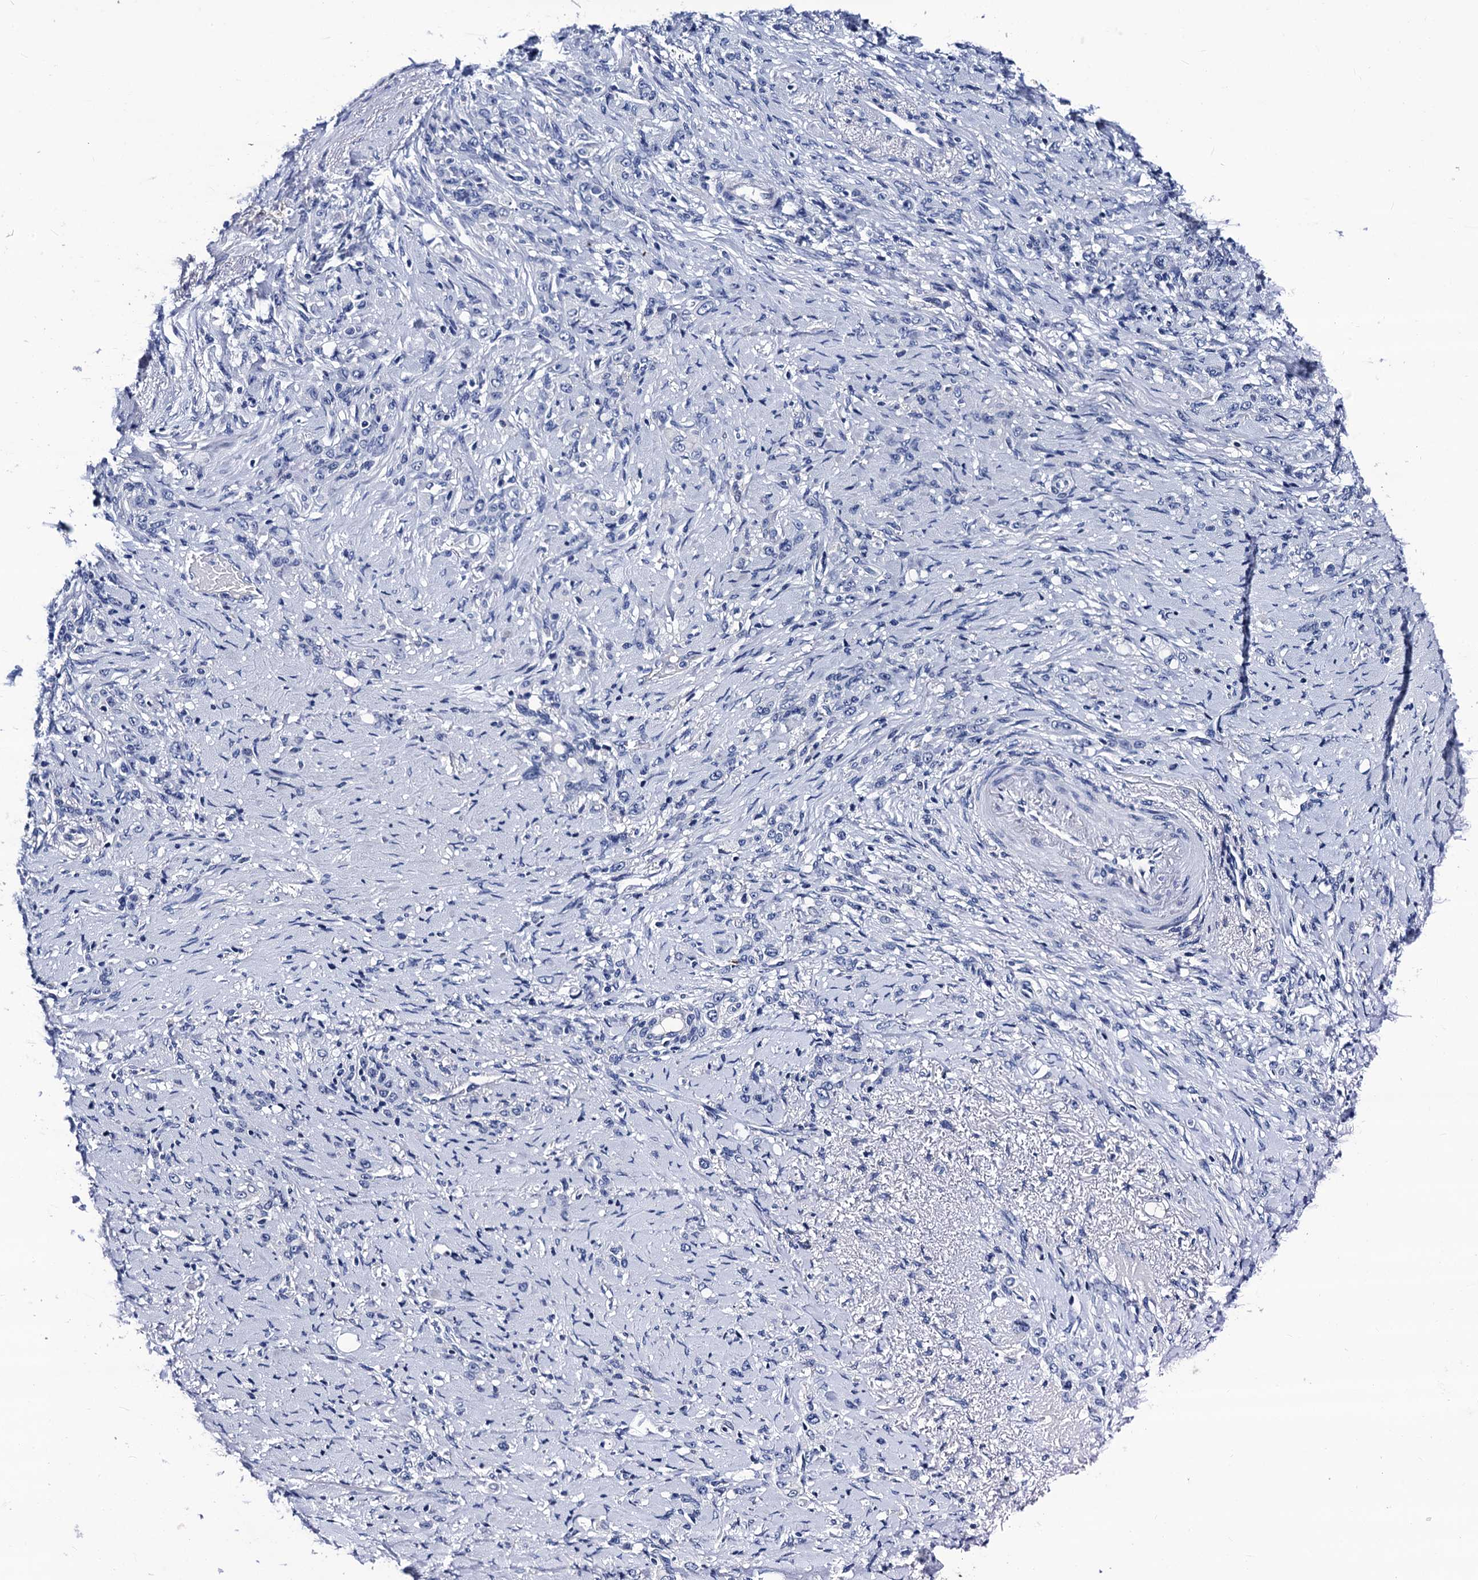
{"staining": {"intensity": "negative", "quantity": "none", "location": "none"}, "tissue": "stomach cancer", "cell_type": "Tumor cells", "image_type": "cancer", "snomed": [{"axis": "morphology", "description": "Adenocarcinoma, NOS"}, {"axis": "topography", "description": "Stomach"}], "caption": "Immunohistochemistry (IHC) image of human adenocarcinoma (stomach) stained for a protein (brown), which demonstrates no positivity in tumor cells. (IHC, brightfield microscopy, high magnification).", "gene": "LRRC30", "patient": {"sex": "female", "age": 79}}